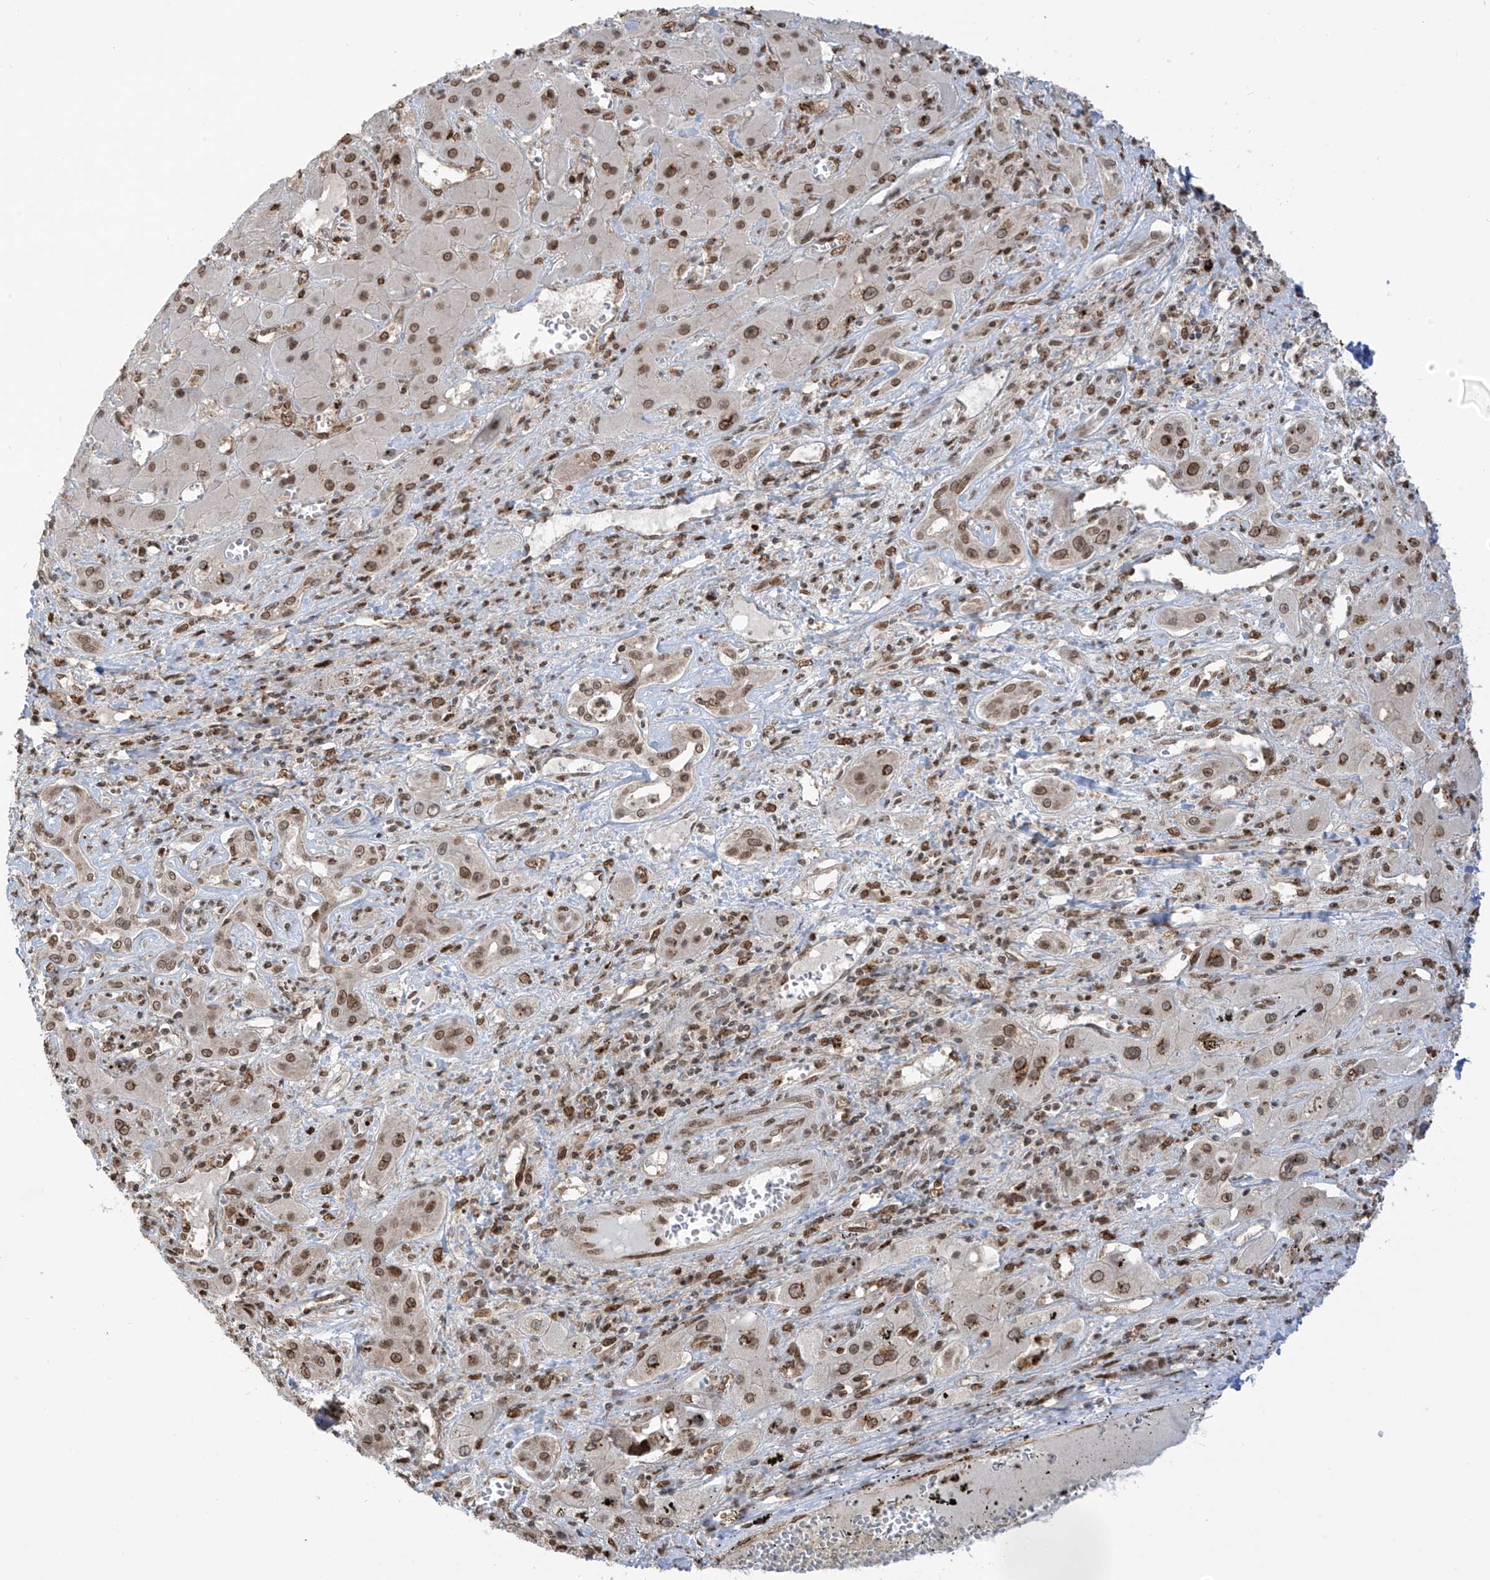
{"staining": {"intensity": "moderate", "quantity": ">75%", "location": "nuclear"}, "tissue": "liver cancer", "cell_type": "Tumor cells", "image_type": "cancer", "snomed": [{"axis": "morphology", "description": "Cholangiocarcinoma"}, {"axis": "topography", "description": "Liver"}], "caption": "DAB immunohistochemical staining of human cholangiocarcinoma (liver) reveals moderate nuclear protein positivity in about >75% of tumor cells.", "gene": "KPNB1", "patient": {"sex": "male", "age": 67}}